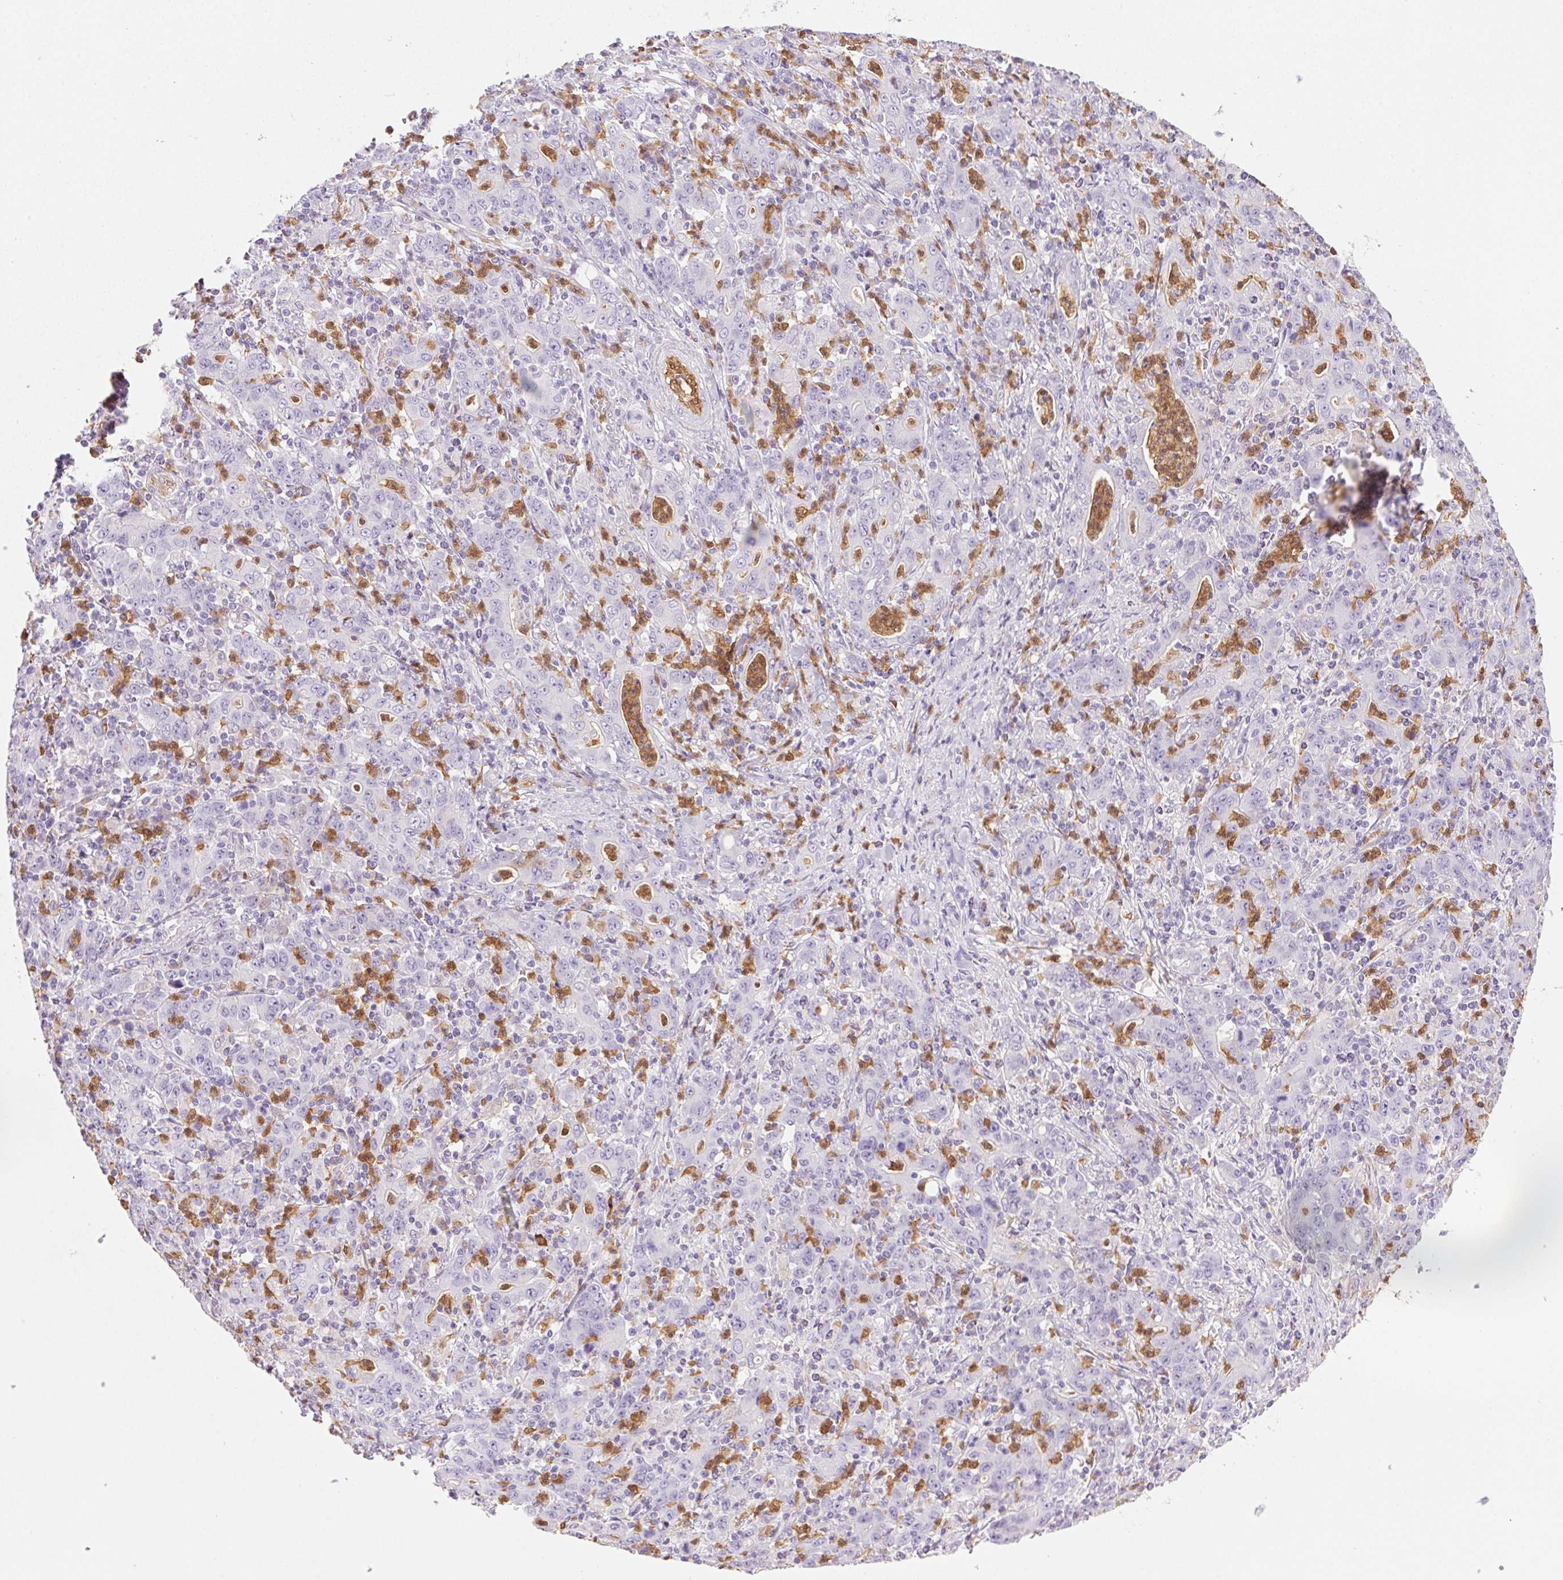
{"staining": {"intensity": "negative", "quantity": "none", "location": "none"}, "tissue": "stomach cancer", "cell_type": "Tumor cells", "image_type": "cancer", "snomed": [{"axis": "morphology", "description": "Adenocarcinoma, NOS"}, {"axis": "topography", "description": "Stomach, upper"}], "caption": "Human stomach cancer (adenocarcinoma) stained for a protein using IHC exhibits no staining in tumor cells.", "gene": "TMEM45A", "patient": {"sex": "male", "age": 69}}